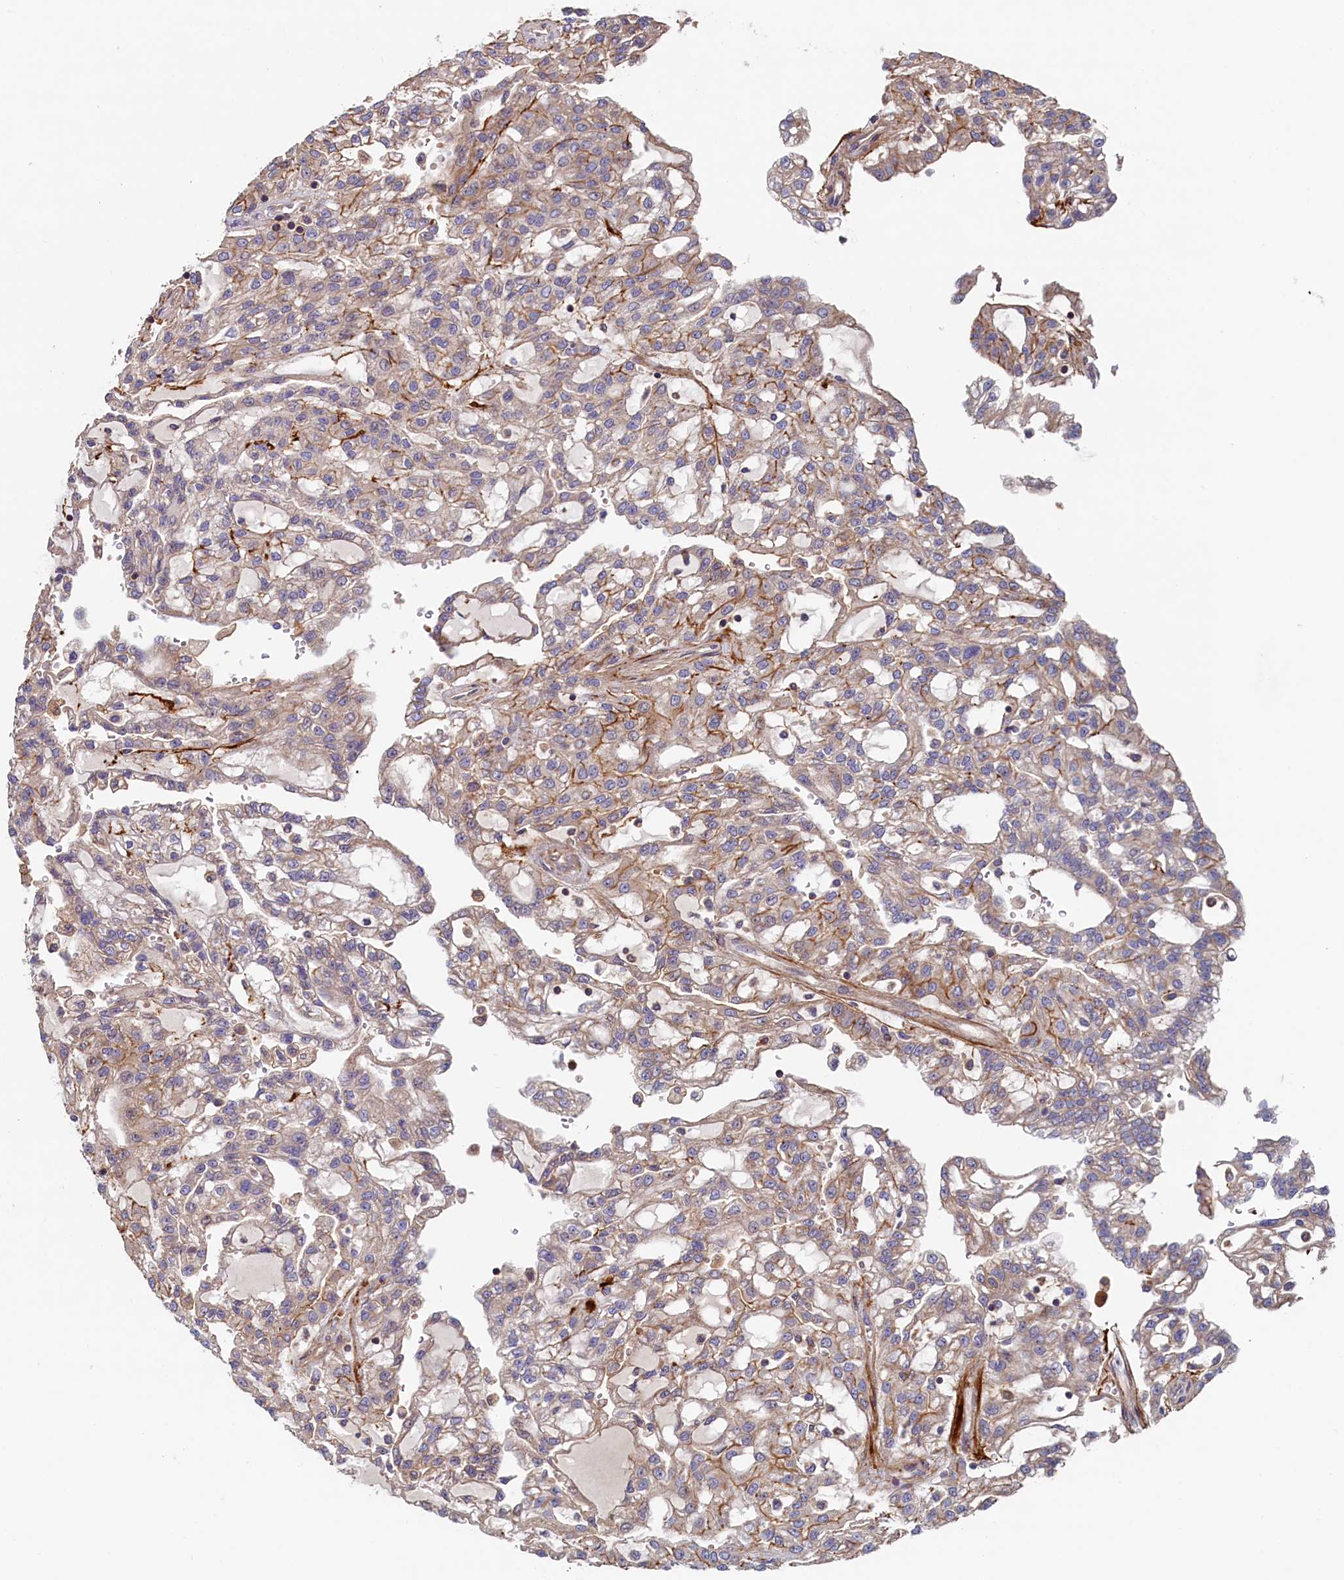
{"staining": {"intensity": "moderate", "quantity": "25%-75%", "location": "cytoplasmic/membranous"}, "tissue": "renal cancer", "cell_type": "Tumor cells", "image_type": "cancer", "snomed": [{"axis": "morphology", "description": "Adenocarcinoma, NOS"}, {"axis": "topography", "description": "Kidney"}], "caption": "Moderate cytoplasmic/membranous positivity is seen in approximately 25%-75% of tumor cells in renal cancer.", "gene": "DUOXA1", "patient": {"sex": "male", "age": 63}}